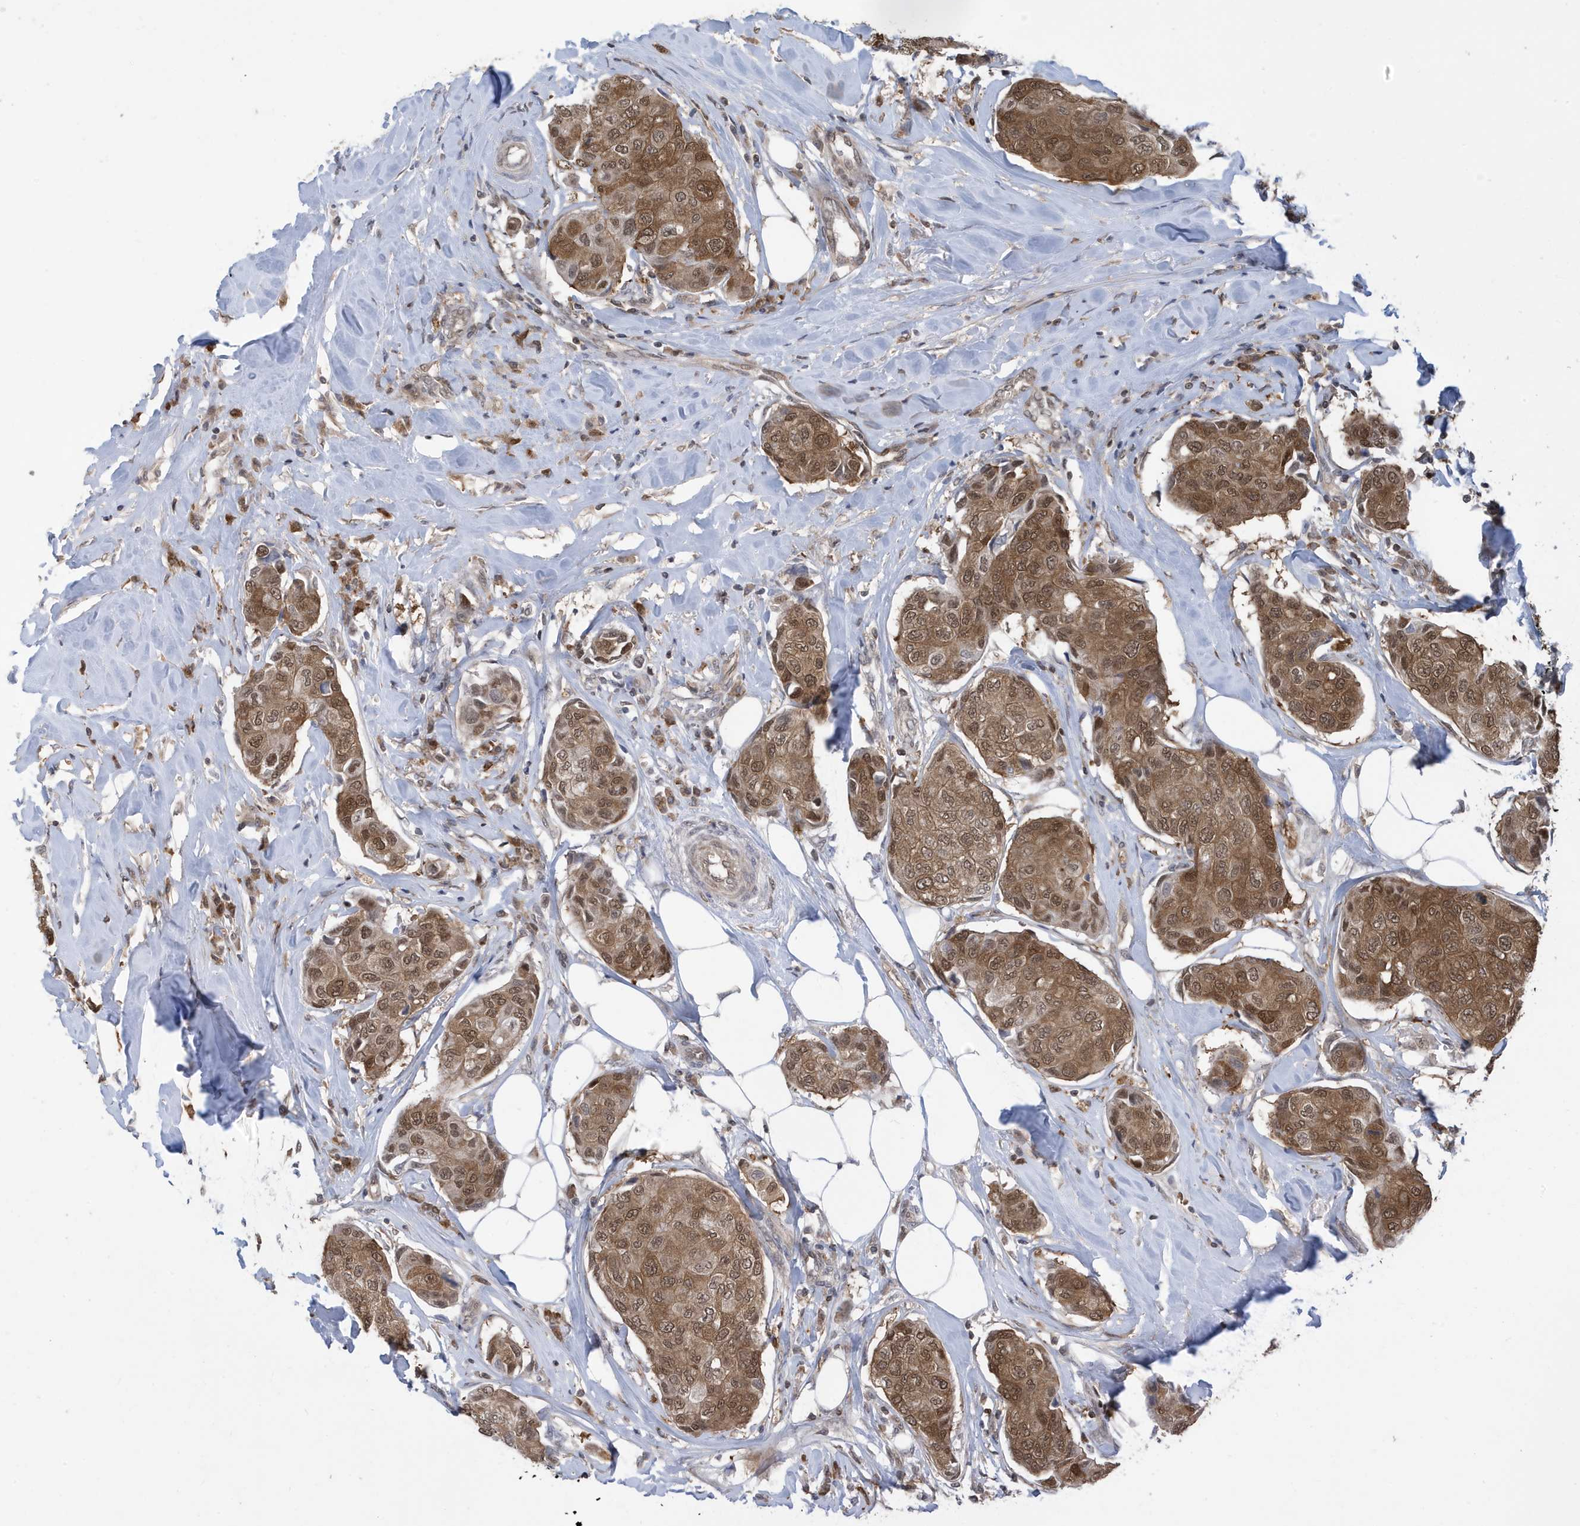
{"staining": {"intensity": "moderate", "quantity": ">75%", "location": "cytoplasmic/membranous,nuclear"}, "tissue": "breast cancer", "cell_type": "Tumor cells", "image_type": "cancer", "snomed": [{"axis": "morphology", "description": "Duct carcinoma"}, {"axis": "topography", "description": "Breast"}], "caption": "Protein staining of breast cancer tissue demonstrates moderate cytoplasmic/membranous and nuclear staining in approximately >75% of tumor cells. The staining was performed using DAB to visualize the protein expression in brown, while the nuclei were stained in blue with hematoxylin (Magnification: 20x).", "gene": "UBQLN1", "patient": {"sex": "female", "age": 80}}